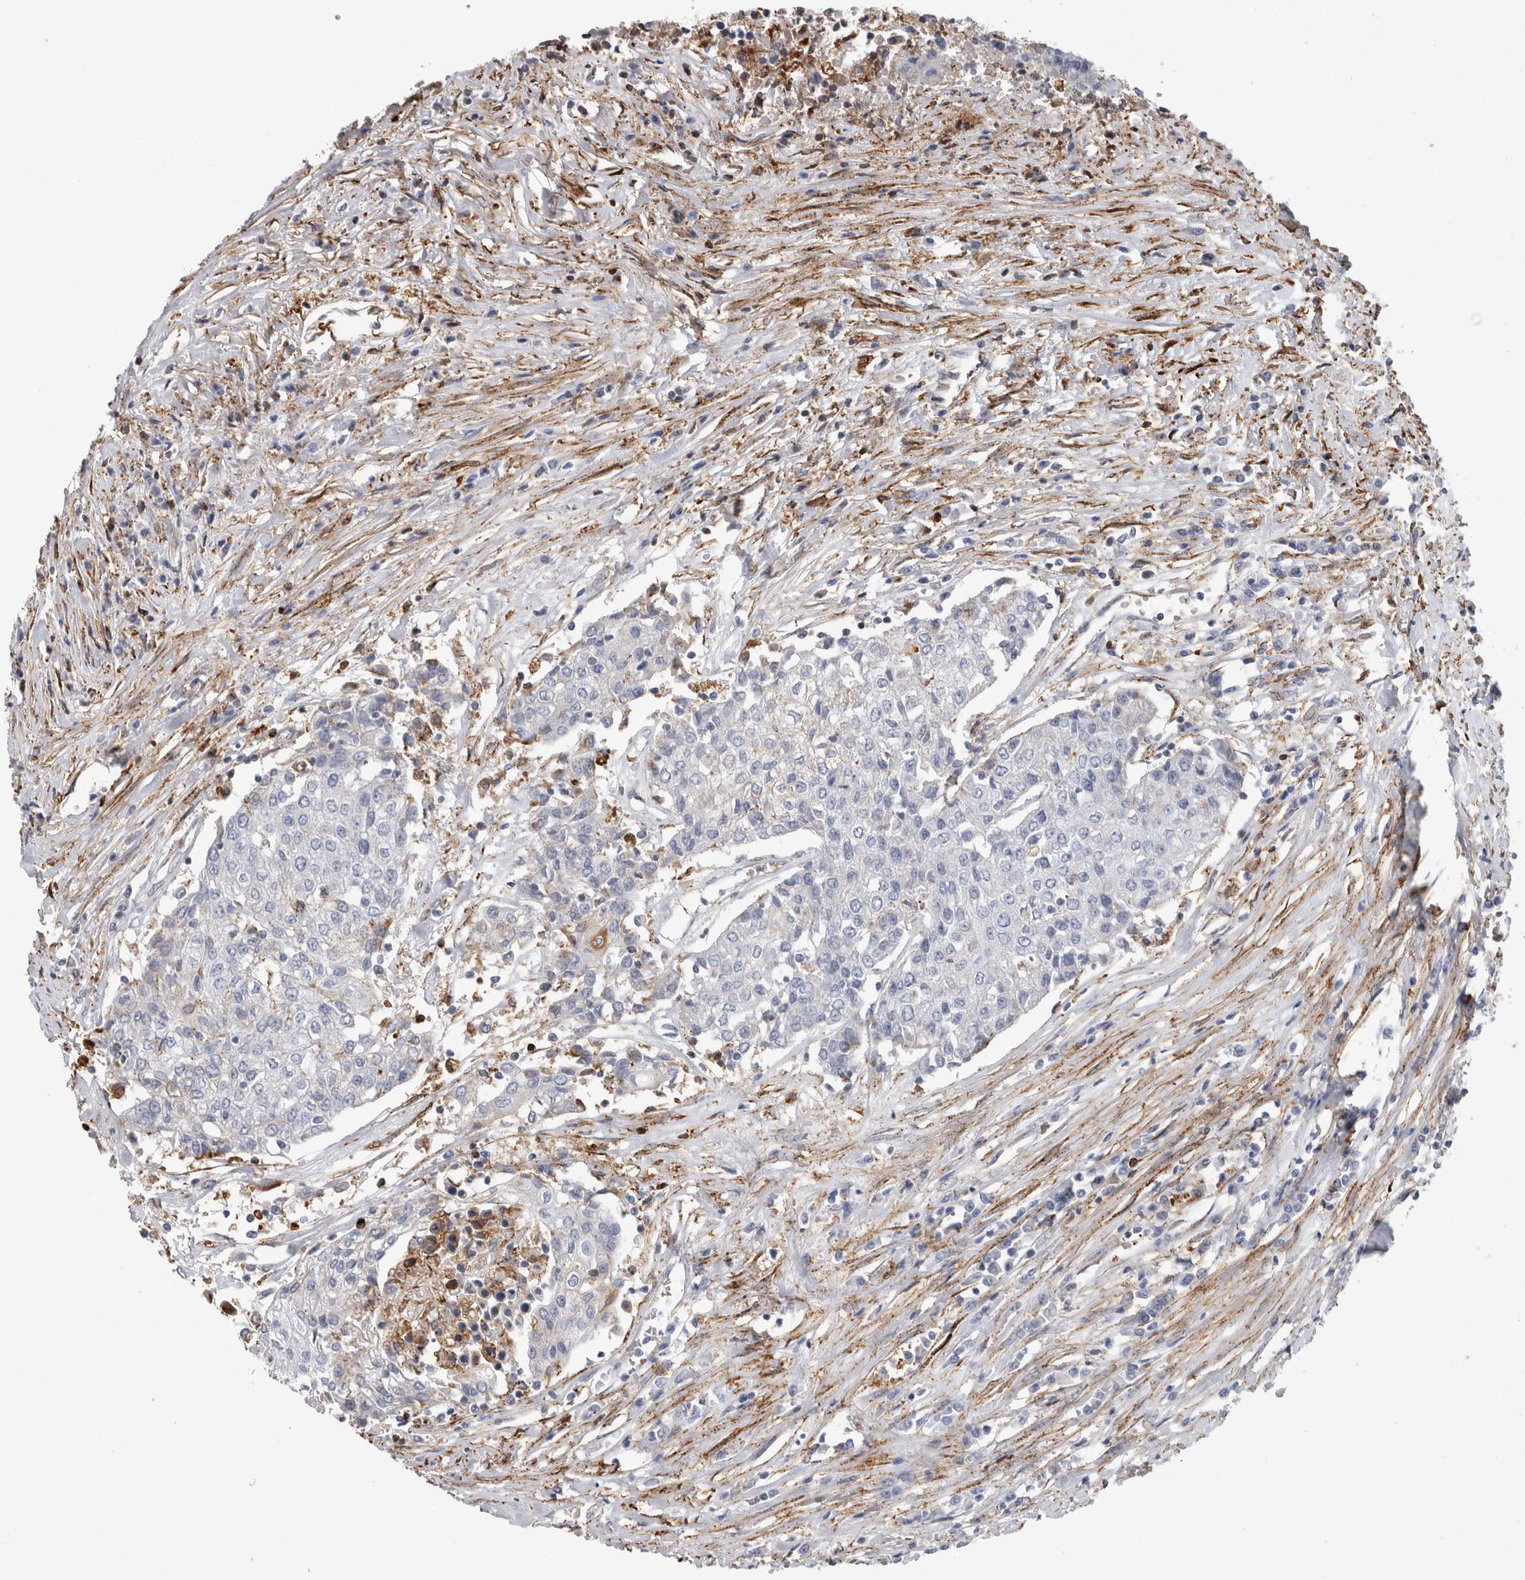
{"staining": {"intensity": "negative", "quantity": "none", "location": "none"}, "tissue": "urothelial cancer", "cell_type": "Tumor cells", "image_type": "cancer", "snomed": [{"axis": "morphology", "description": "Urothelial carcinoma, High grade"}, {"axis": "topography", "description": "Urinary bladder"}], "caption": "Urothelial cancer stained for a protein using immunohistochemistry (IHC) shows no expression tumor cells.", "gene": "DNAJC24", "patient": {"sex": "female", "age": 85}}